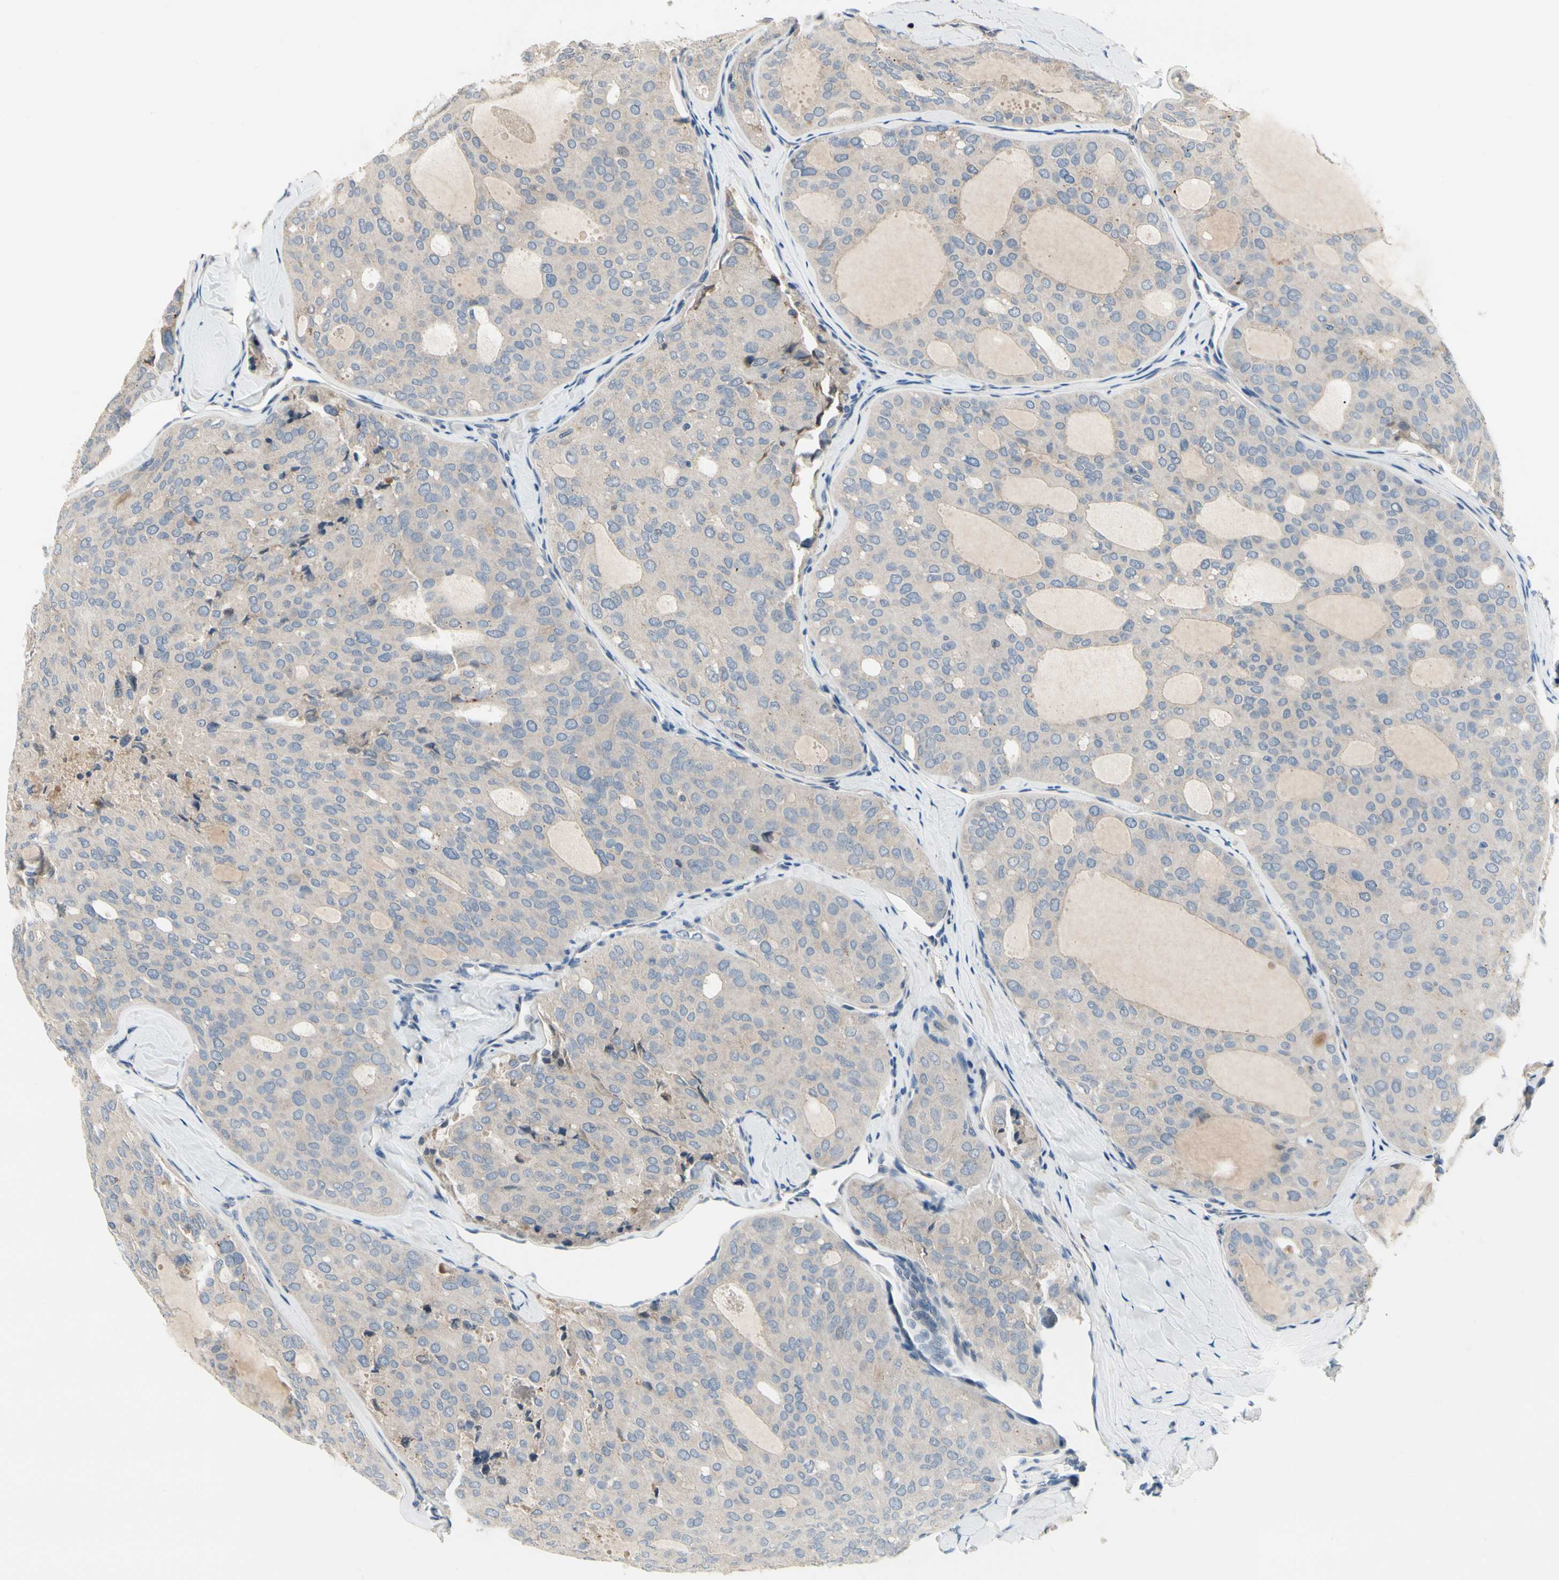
{"staining": {"intensity": "negative", "quantity": "none", "location": "none"}, "tissue": "thyroid cancer", "cell_type": "Tumor cells", "image_type": "cancer", "snomed": [{"axis": "morphology", "description": "Follicular adenoma carcinoma, NOS"}, {"axis": "topography", "description": "Thyroid gland"}], "caption": "DAB immunohistochemical staining of human thyroid cancer reveals no significant staining in tumor cells.", "gene": "NFASC", "patient": {"sex": "male", "age": 75}}